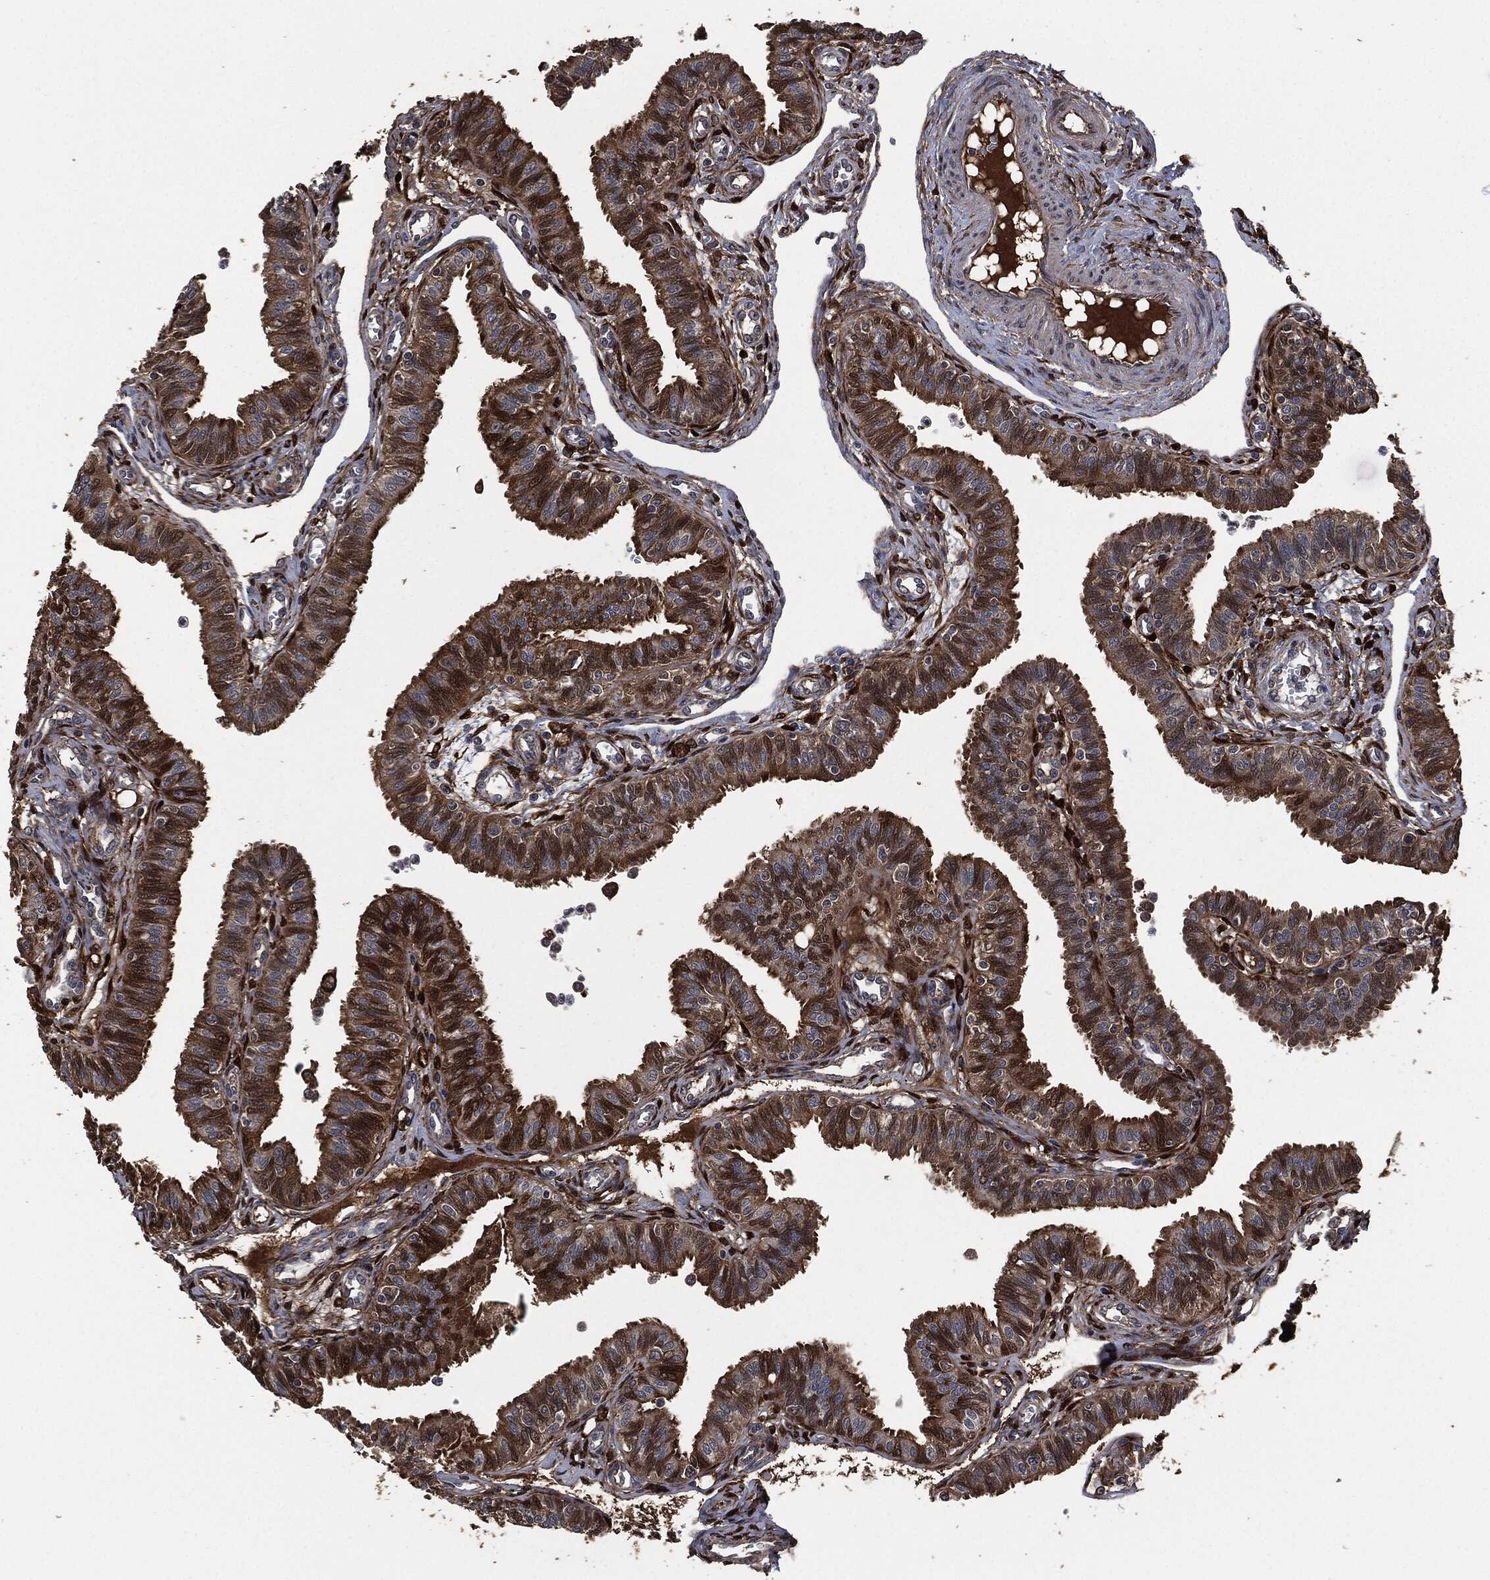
{"staining": {"intensity": "strong", "quantity": ">75%", "location": "cytoplasmic/membranous"}, "tissue": "fallopian tube", "cell_type": "Glandular cells", "image_type": "normal", "snomed": [{"axis": "morphology", "description": "Normal tissue, NOS"}, {"axis": "topography", "description": "Fallopian tube"}], "caption": "DAB immunohistochemical staining of unremarkable human fallopian tube demonstrates strong cytoplasmic/membranous protein expression in approximately >75% of glandular cells.", "gene": "CRABP2", "patient": {"sex": "female", "age": 36}}